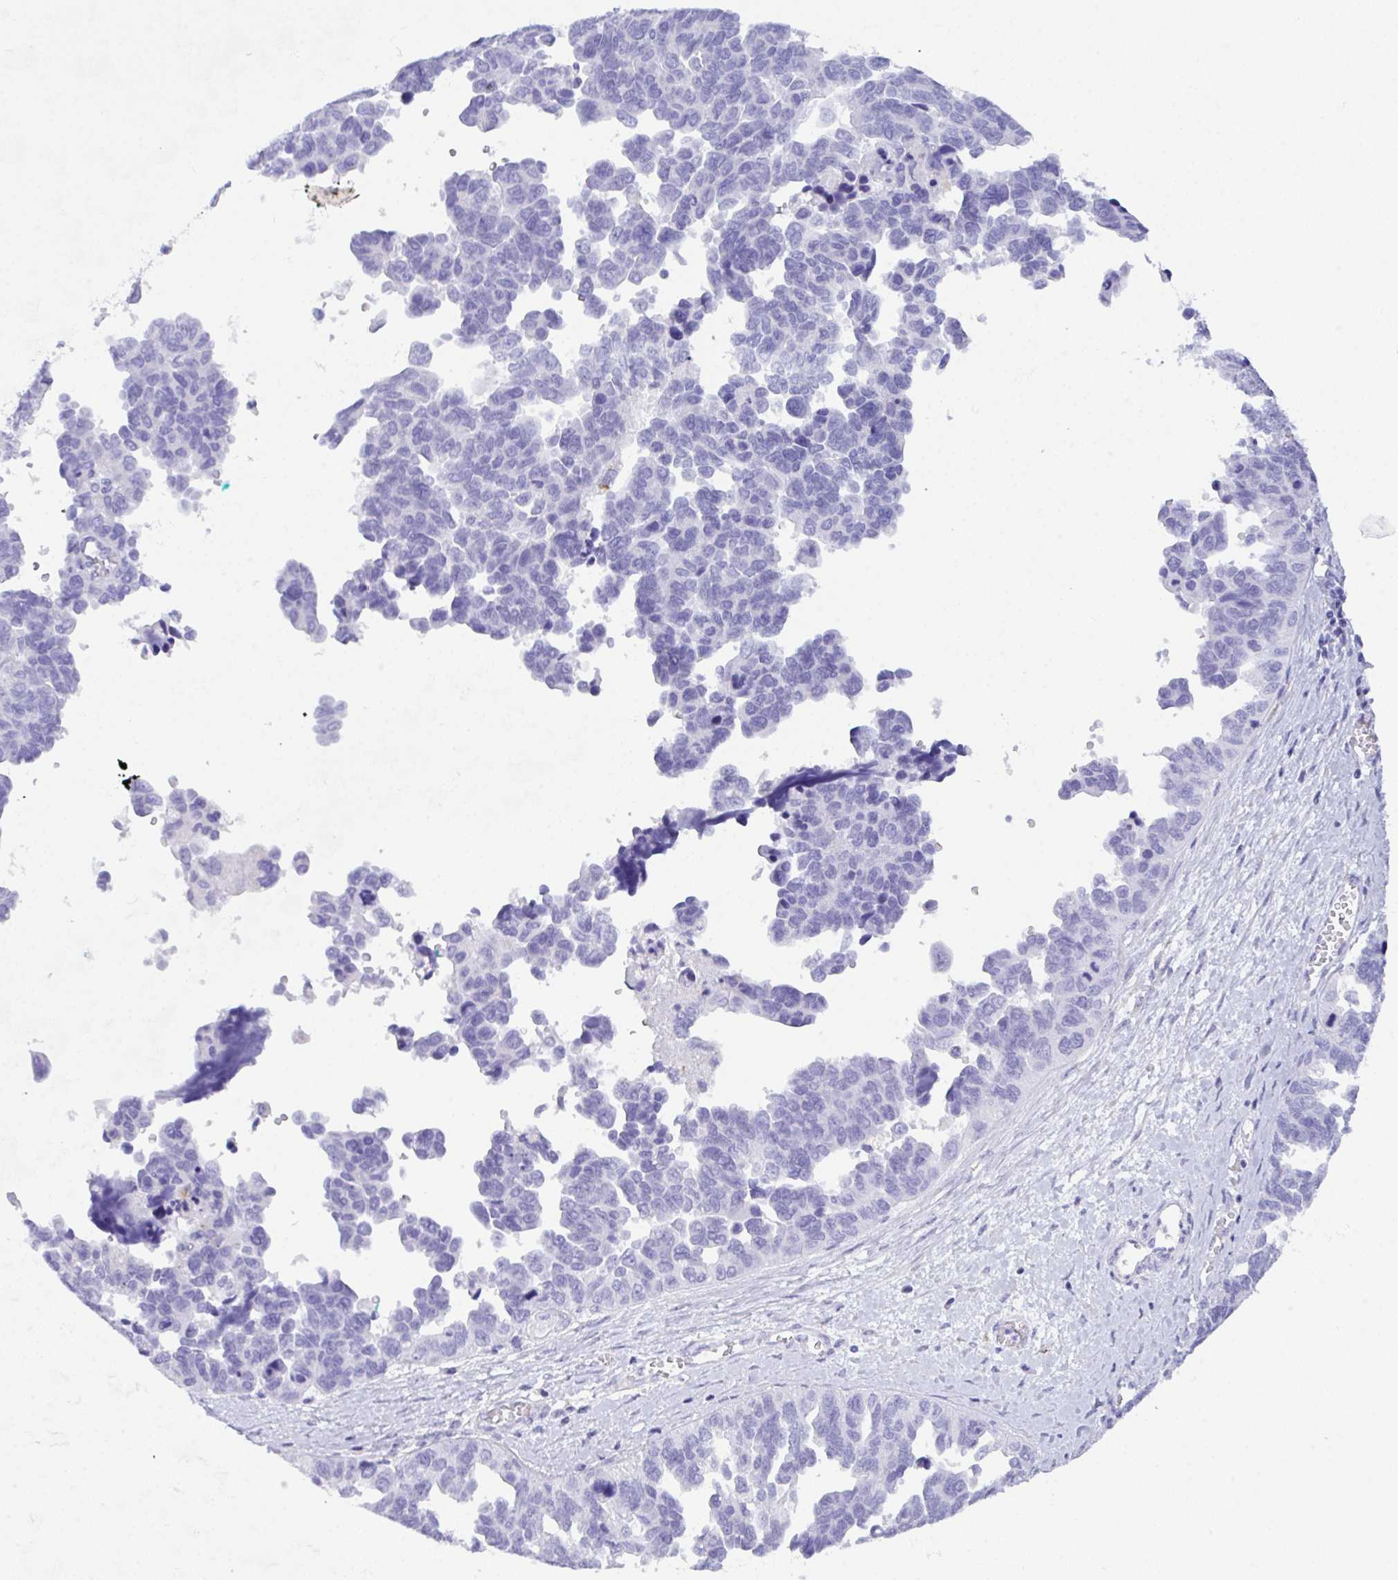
{"staining": {"intensity": "negative", "quantity": "none", "location": "none"}, "tissue": "ovarian cancer", "cell_type": "Tumor cells", "image_type": "cancer", "snomed": [{"axis": "morphology", "description": "Cystadenocarcinoma, serous, NOS"}, {"axis": "topography", "description": "Ovary"}], "caption": "Tumor cells show no significant protein expression in ovarian cancer. The staining was performed using DAB (3,3'-diaminobenzidine) to visualize the protein expression in brown, while the nuclei were stained in blue with hematoxylin (Magnification: 20x).", "gene": "NDUFAF8", "patient": {"sex": "female", "age": 64}}